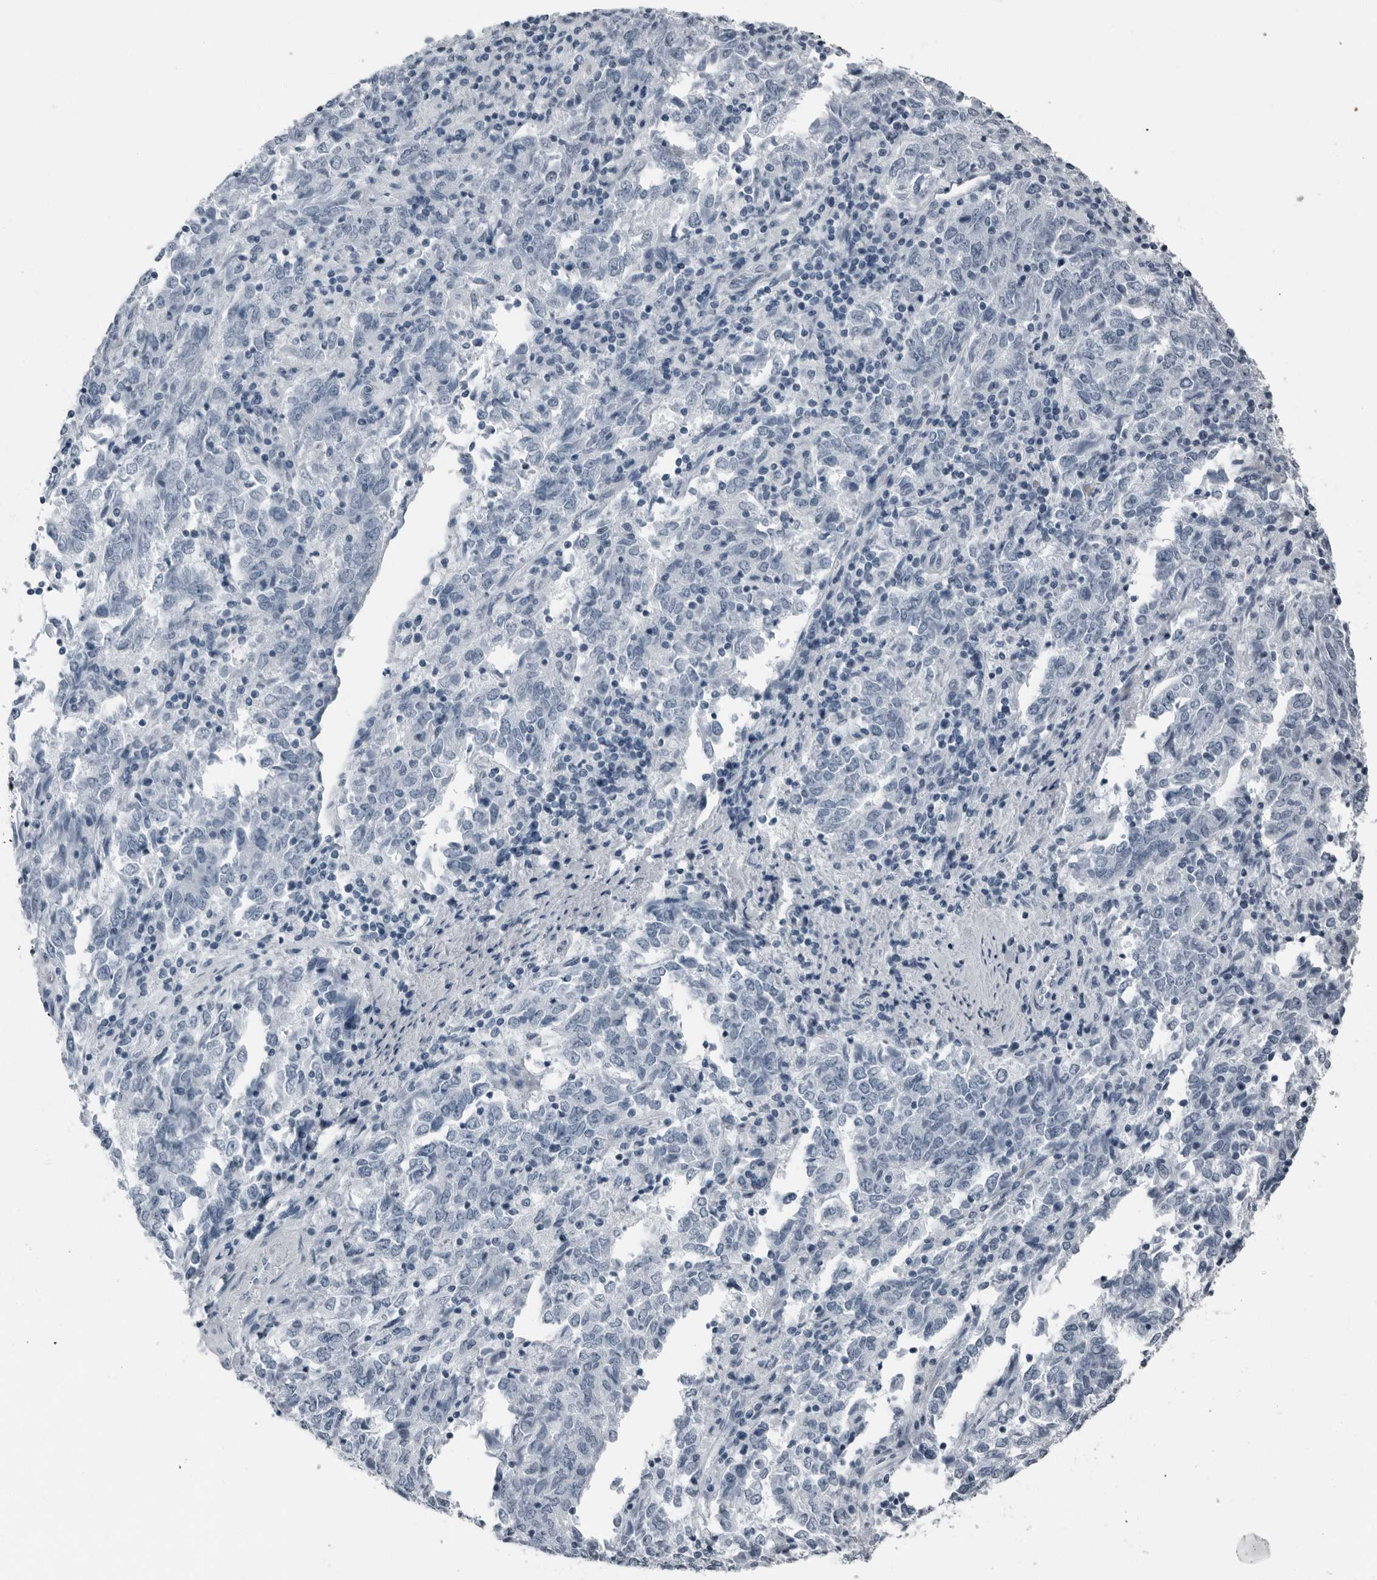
{"staining": {"intensity": "negative", "quantity": "none", "location": "none"}, "tissue": "endometrial cancer", "cell_type": "Tumor cells", "image_type": "cancer", "snomed": [{"axis": "morphology", "description": "Adenocarcinoma, NOS"}, {"axis": "topography", "description": "Endometrium"}], "caption": "This is an immunohistochemistry (IHC) histopathology image of adenocarcinoma (endometrial). There is no positivity in tumor cells.", "gene": "PRSS1", "patient": {"sex": "female", "age": 80}}